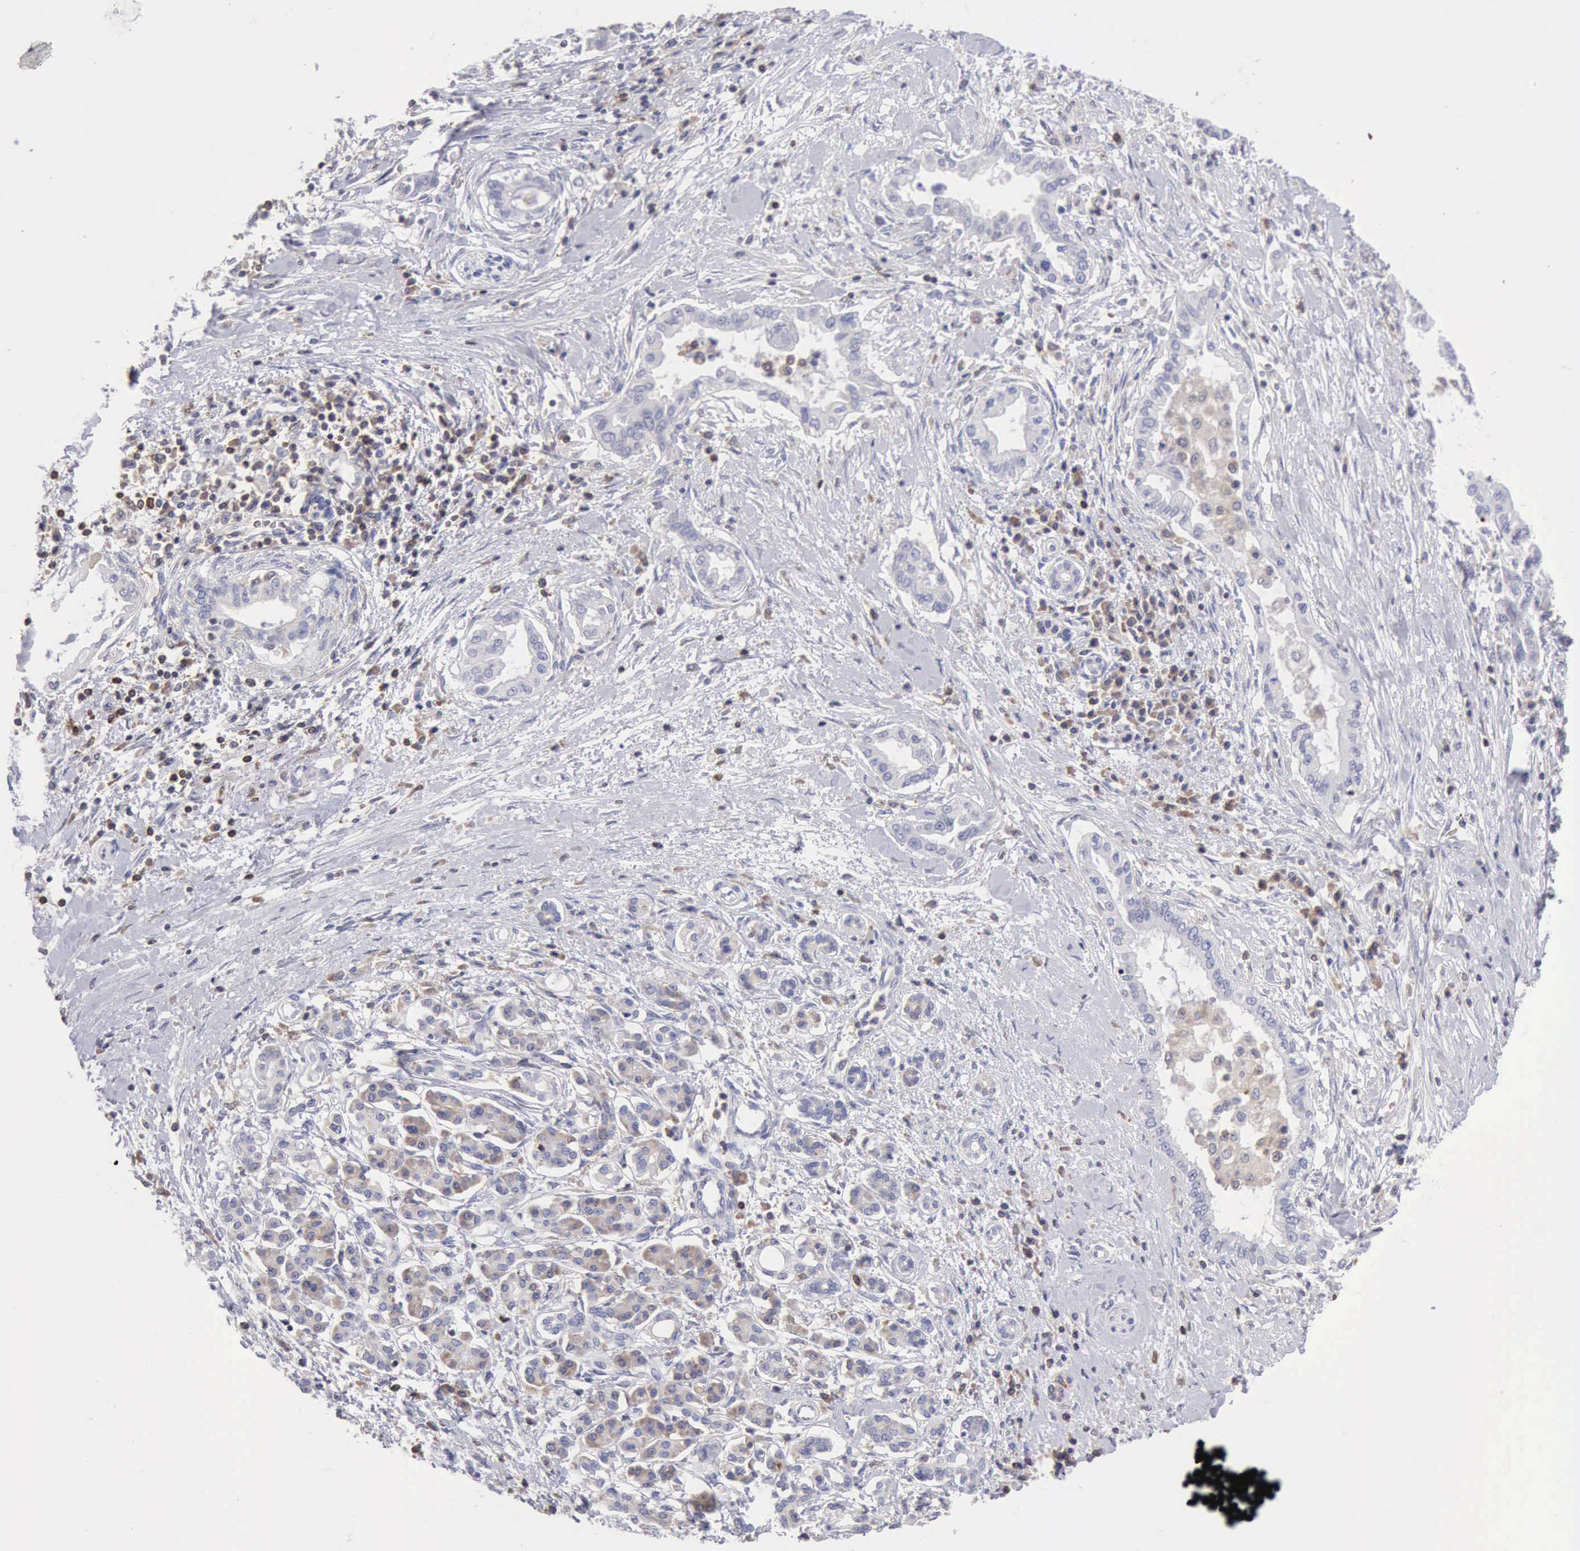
{"staining": {"intensity": "negative", "quantity": "none", "location": "none"}, "tissue": "pancreatic cancer", "cell_type": "Tumor cells", "image_type": "cancer", "snomed": [{"axis": "morphology", "description": "Adenocarcinoma, NOS"}, {"axis": "topography", "description": "Pancreas"}], "caption": "IHC histopathology image of neoplastic tissue: human pancreatic cancer (adenocarcinoma) stained with DAB shows no significant protein expression in tumor cells. (DAB immunohistochemistry (IHC) visualized using brightfield microscopy, high magnification).", "gene": "SASH3", "patient": {"sex": "female", "age": 64}}